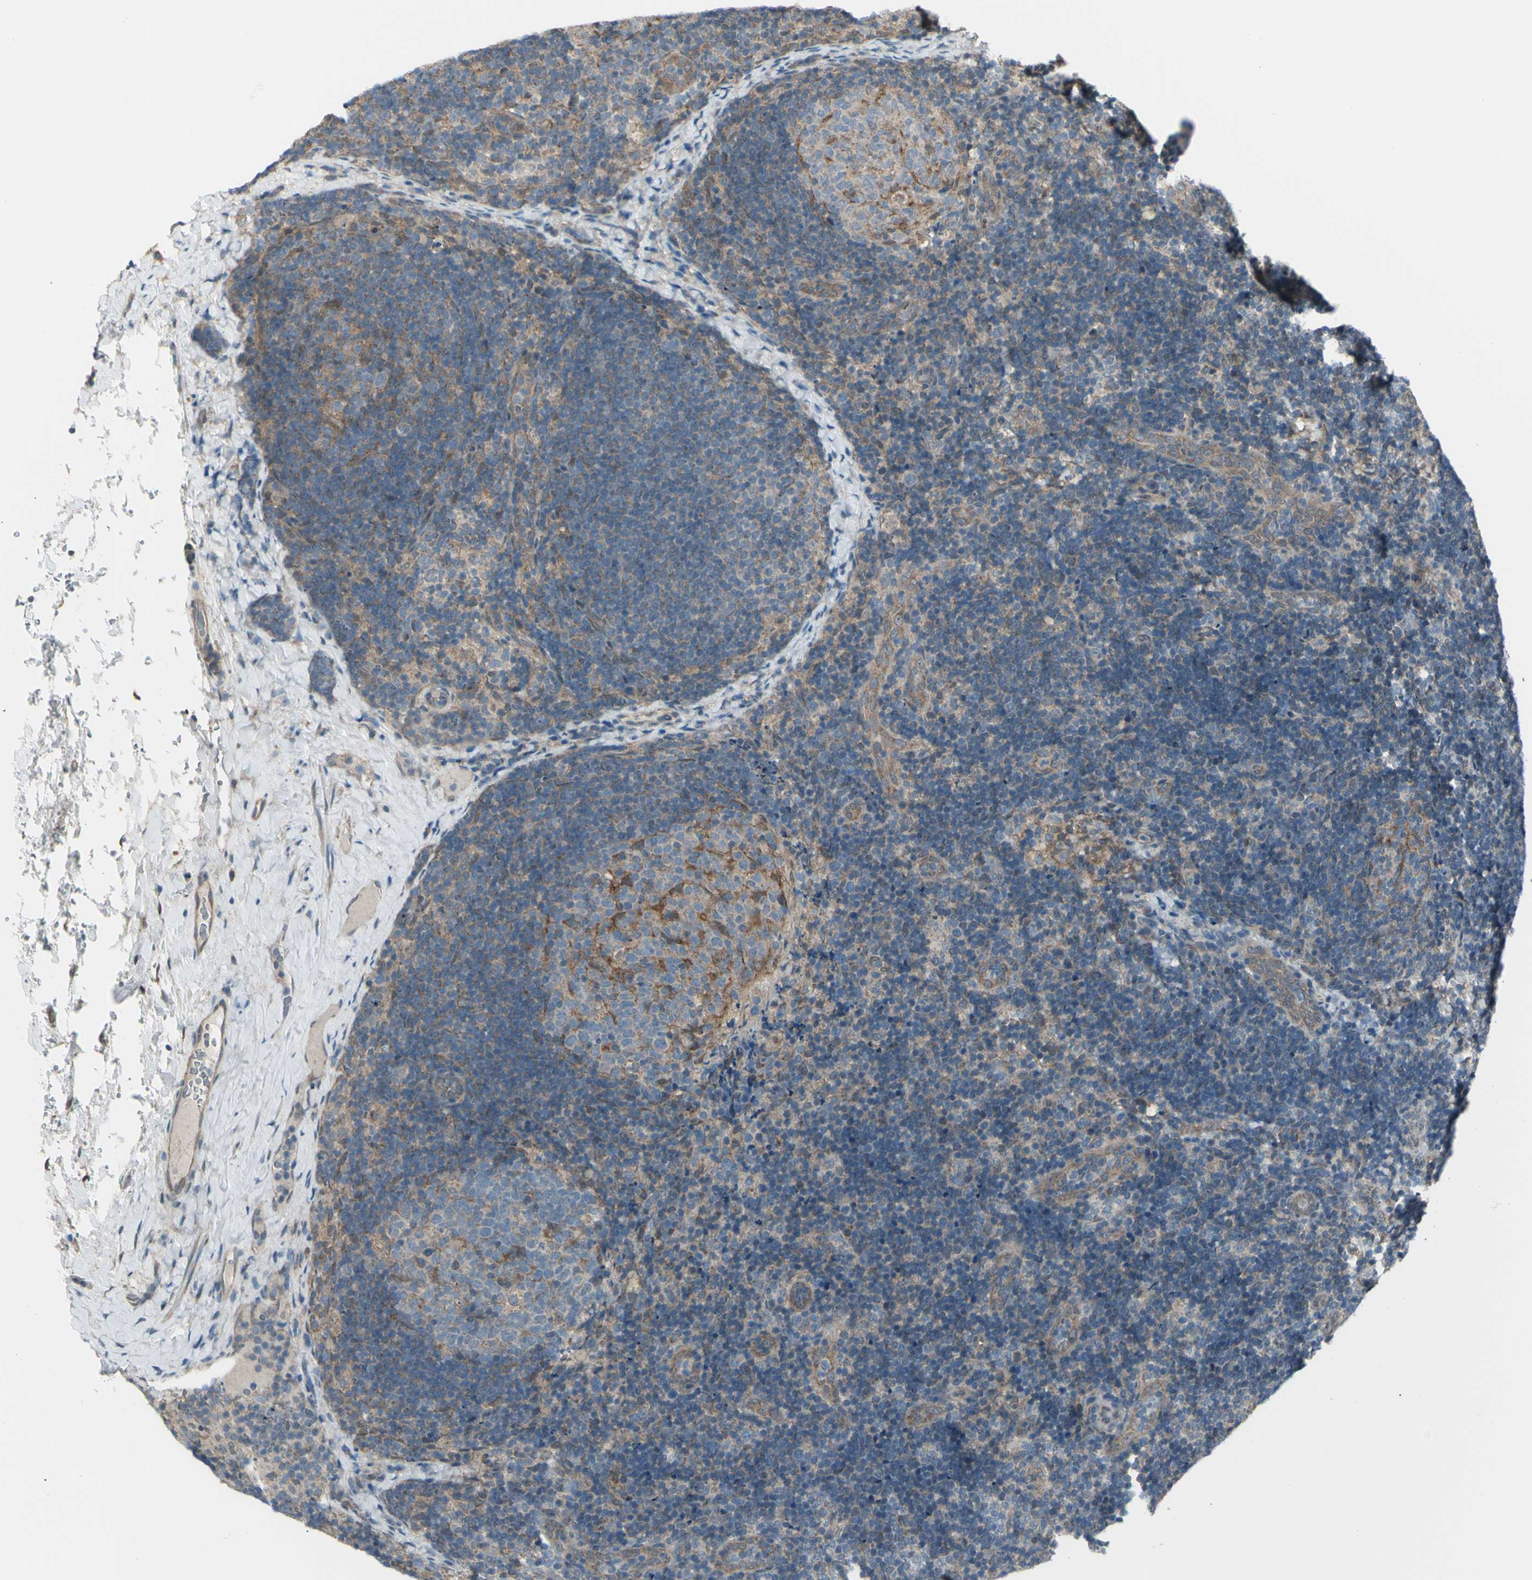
{"staining": {"intensity": "moderate", "quantity": "<25%", "location": "cytoplasmic/membranous"}, "tissue": "lymph node", "cell_type": "Germinal center cells", "image_type": "normal", "snomed": [{"axis": "morphology", "description": "Normal tissue, NOS"}, {"axis": "topography", "description": "Lymph node"}], "caption": "An IHC photomicrograph of benign tissue is shown. Protein staining in brown highlights moderate cytoplasmic/membranous positivity in lymph node within germinal center cells. (DAB = brown stain, brightfield microscopy at high magnification).", "gene": "NAXD", "patient": {"sex": "female", "age": 14}}